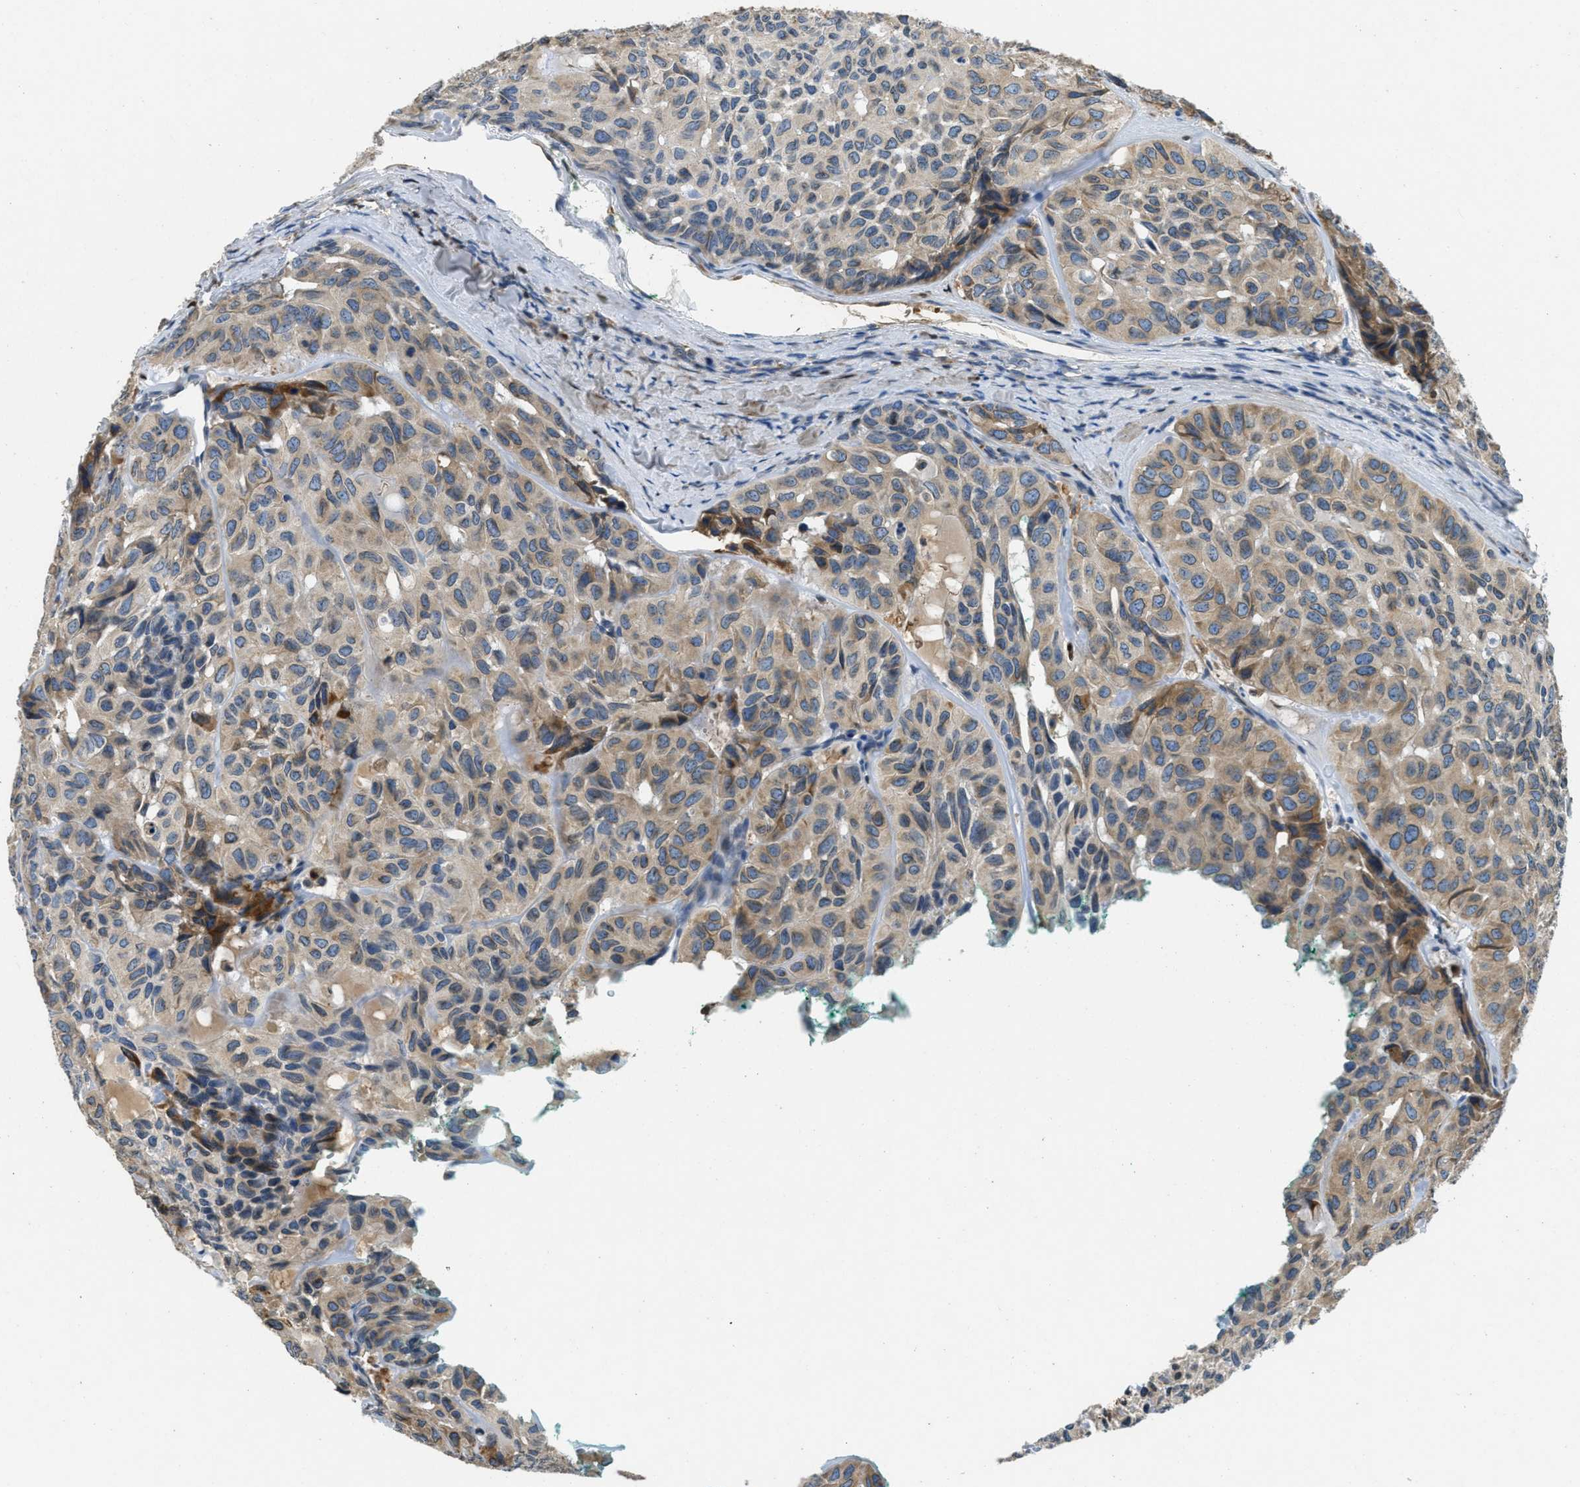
{"staining": {"intensity": "weak", "quantity": "25%-75%", "location": "cytoplasmic/membranous"}, "tissue": "head and neck cancer", "cell_type": "Tumor cells", "image_type": "cancer", "snomed": [{"axis": "morphology", "description": "Adenocarcinoma, NOS"}, {"axis": "topography", "description": "Salivary gland, NOS"}, {"axis": "topography", "description": "Head-Neck"}], "caption": "Immunohistochemistry (IHC) staining of head and neck cancer (adenocarcinoma), which shows low levels of weak cytoplasmic/membranous staining in approximately 25%-75% of tumor cells indicating weak cytoplasmic/membranous protein expression. The staining was performed using DAB (brown) for protein detection and nuclei were counterstained in hematoxylin (blue).", "gene": "MPDU1", "patient": {"sex": "female", "age": 76}}